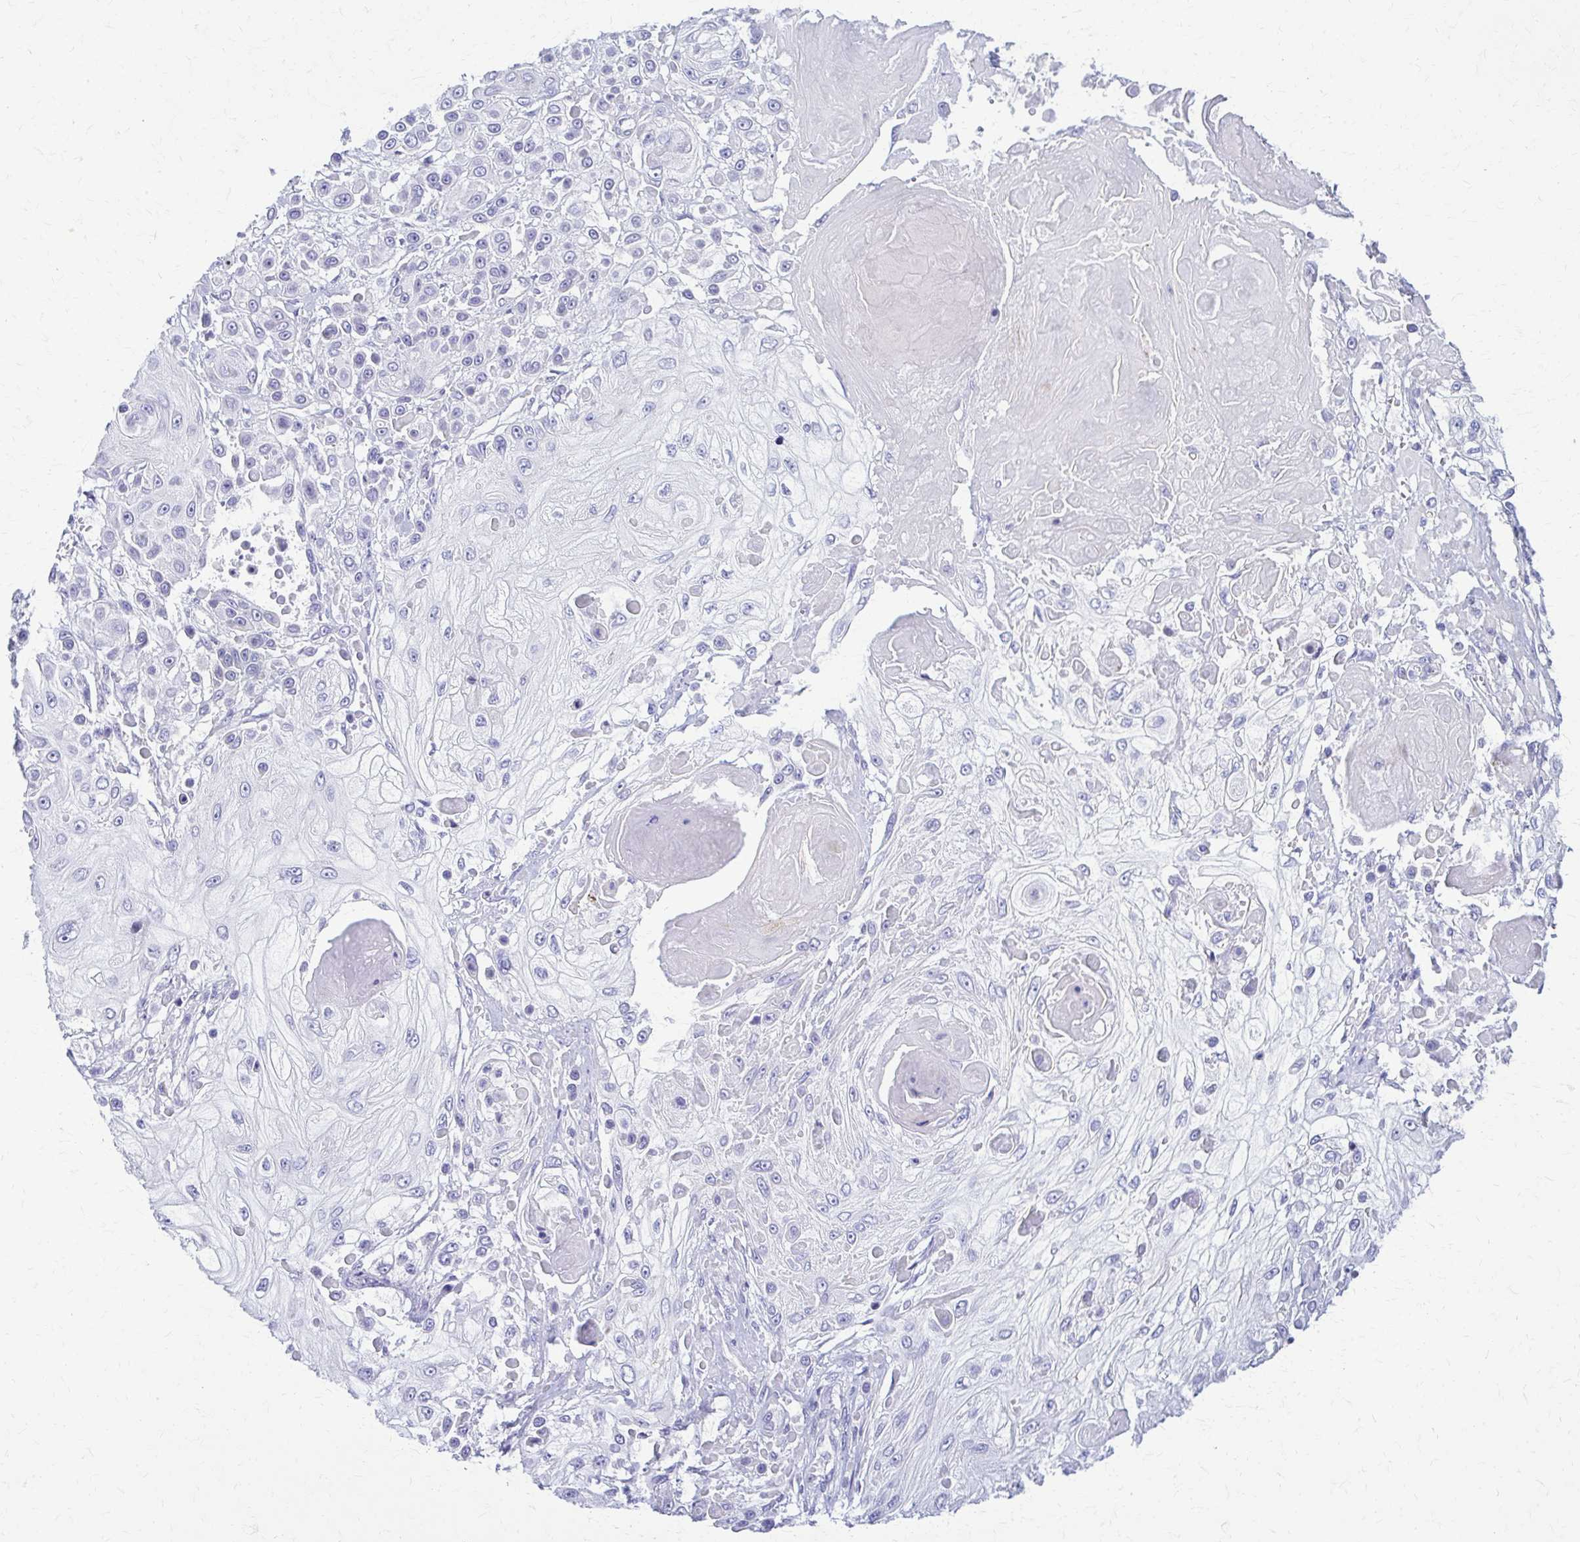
{"staining": {"intensity": "negative", "quantity": "none", "location": "none"}, "tissue": "skin cancer", "cell_type": "Tumor cells", "image_type": "cancer", "snomed": [{"axis": "morphology", "description": "Squamous cell carcinoma, NOS"}, {"axis": "topography", "description": "Skin"}], "caption": "Immunohistochemistry (IHC) histopathology image of neoplastic tissue: human squamous cell carcinoma (skin) stained with DAB (3,3'-diaminobenzidine) demonstrates no significant protein expression in tumor cells.", "gene": "RHOBTB2", "patient": {"sex": "male", "age": 67}}